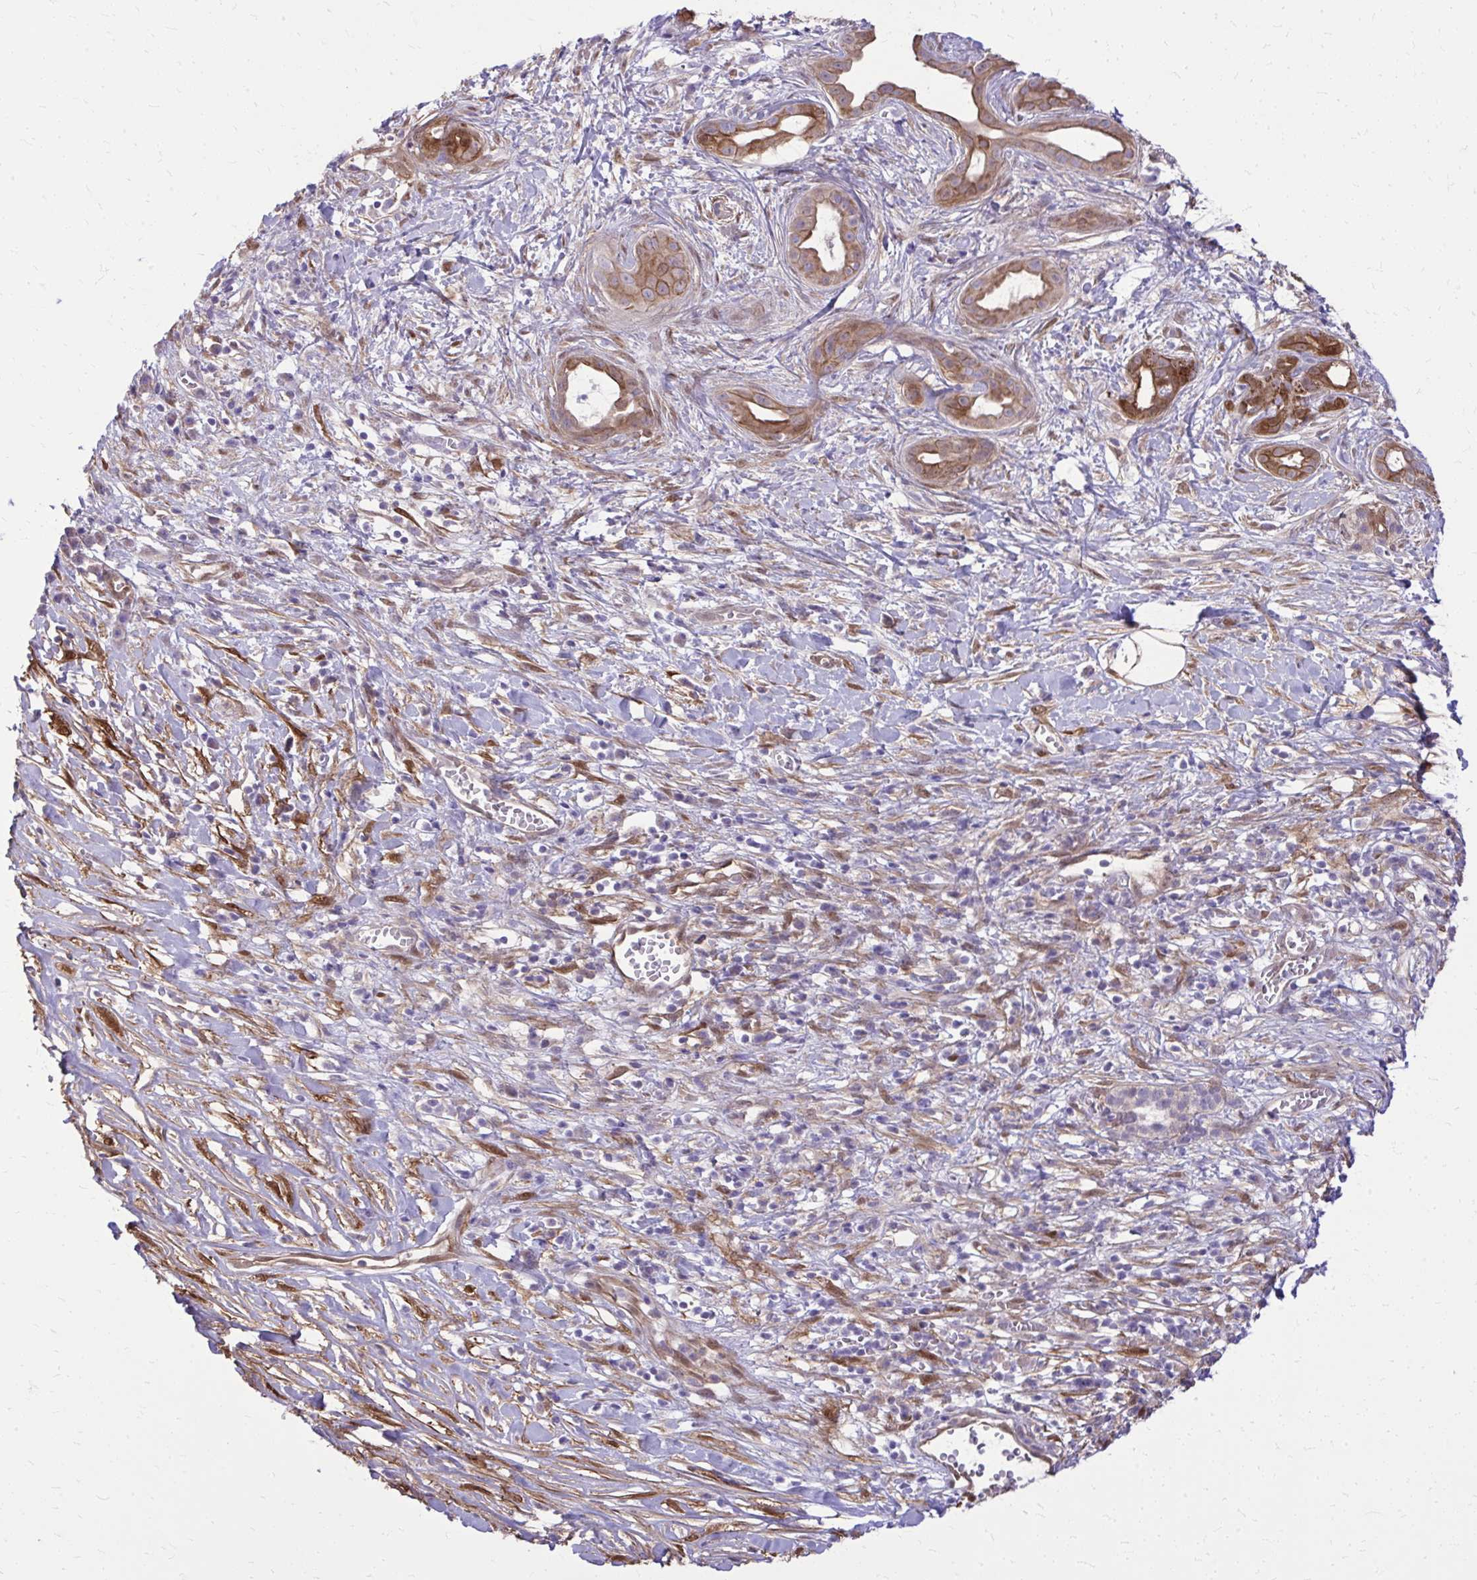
{"staining": {"intensity": "strong", "quantity": ">75%", "location": "cytoplasmic/membranous"}, "tissue": "pancreatic cancer", "cell_type": "Tumor cells", "image_type": "cancer", "snomed": [{"axis": "morphology", "description": "Adenocarcinoma, NOS"}, {"axis": "topography", "description": "Pancreas"}], "caption": "The micrograph reveals a brown stain indicating the presence of a protein in the cytoplasmic/membranous of tumor cells in pancreatic adenocarcinoma.", "gene": "NNMT", "patient": {"sex": "male", "age": 61}}